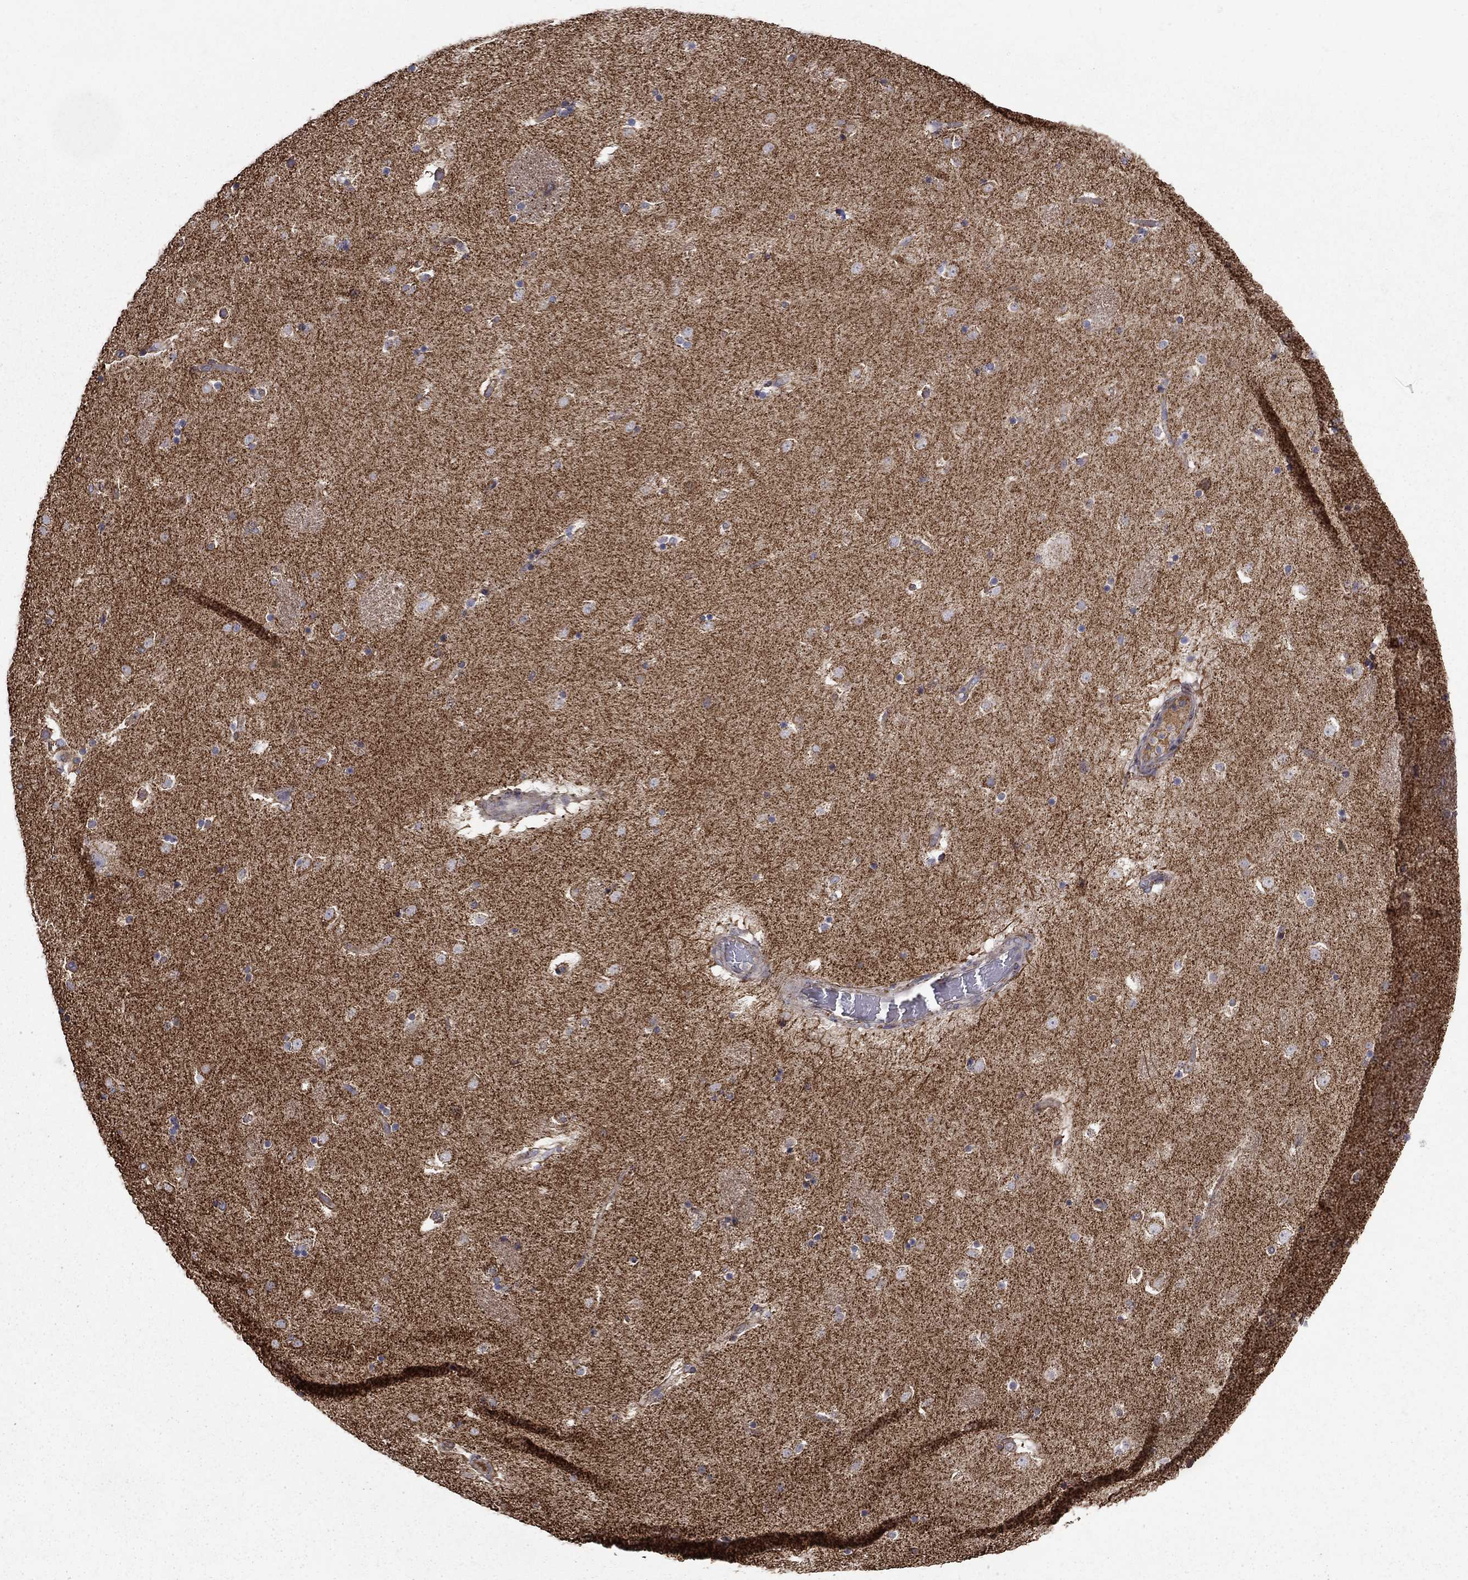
{"staining": {"intensity": "moderate", "quantity": "<25%", "location": "cytoplasmic/membranous"}, "tissue": "caudate", "cell_type": "Glial cells", "image_type": "normal", "snomed": [{"axis": "morphology", "description": "Normal tissue, NOS"}, {"axis": "topography", "description": "Lateral ventricle wall"}], "caption": "The micrograph shows staining of unremarkable caudate, revealing moderate cytoplasmic/membranous protein expression (brown color) within glial cells.", "gene": "NDUFS8", "patient": {"sex": "male", "age": 51}}